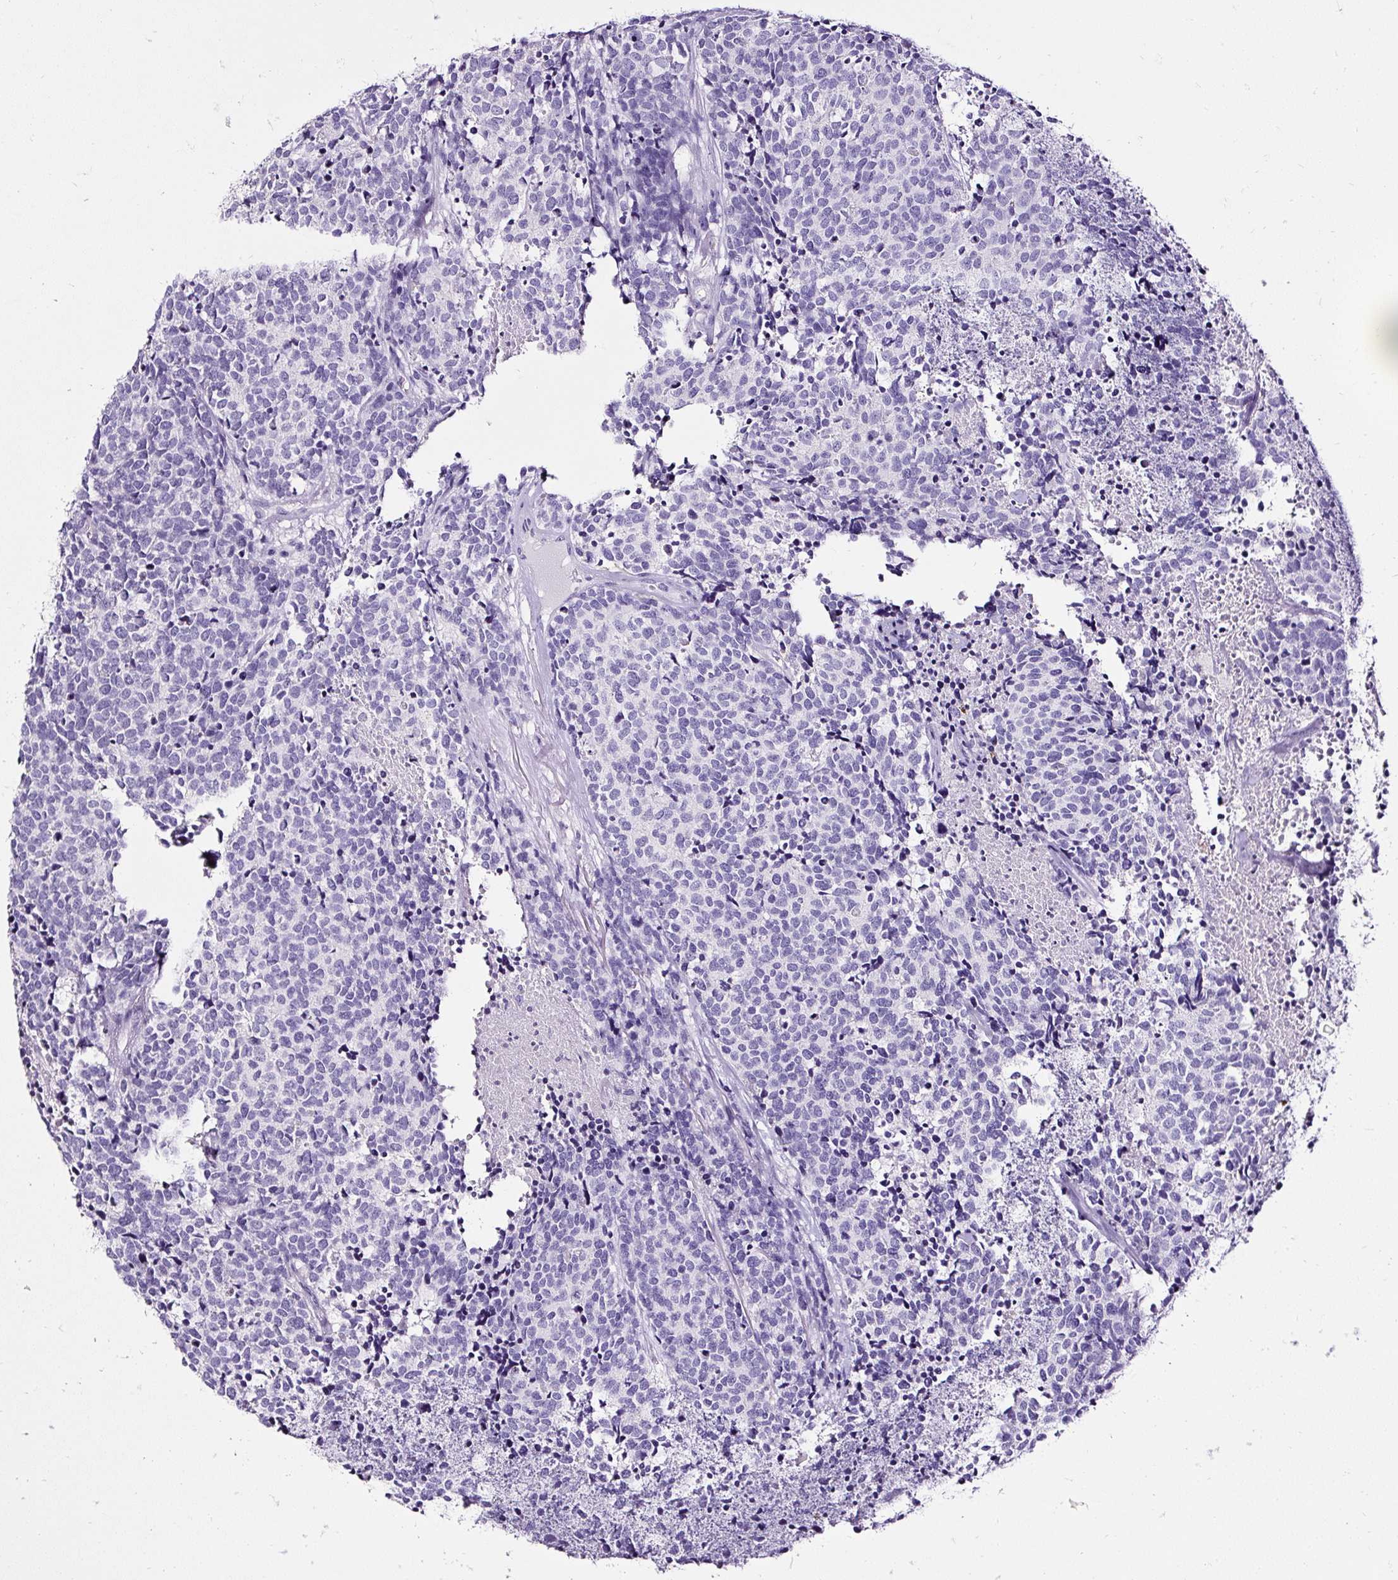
{"staining": {"intensity": "negative", "quantity": "none", "location": "none"}, "tissue": "carcinoid", "cell_type": "Tumor cells", "image_type": "cancer", "snomed": [{"axis": "morphology", "description": "Carcinoid, malignant, NOS"}, {"axis": "topography", "description": "Skin"}], "caption": "High power microscopy histopathology image of an immunohistochemistry (IHC) image of carcinoid, revealing no significant positivity in tumor cells.", "gene": "SLC7A8", "patient": {"sex": "female", "age": 79}}